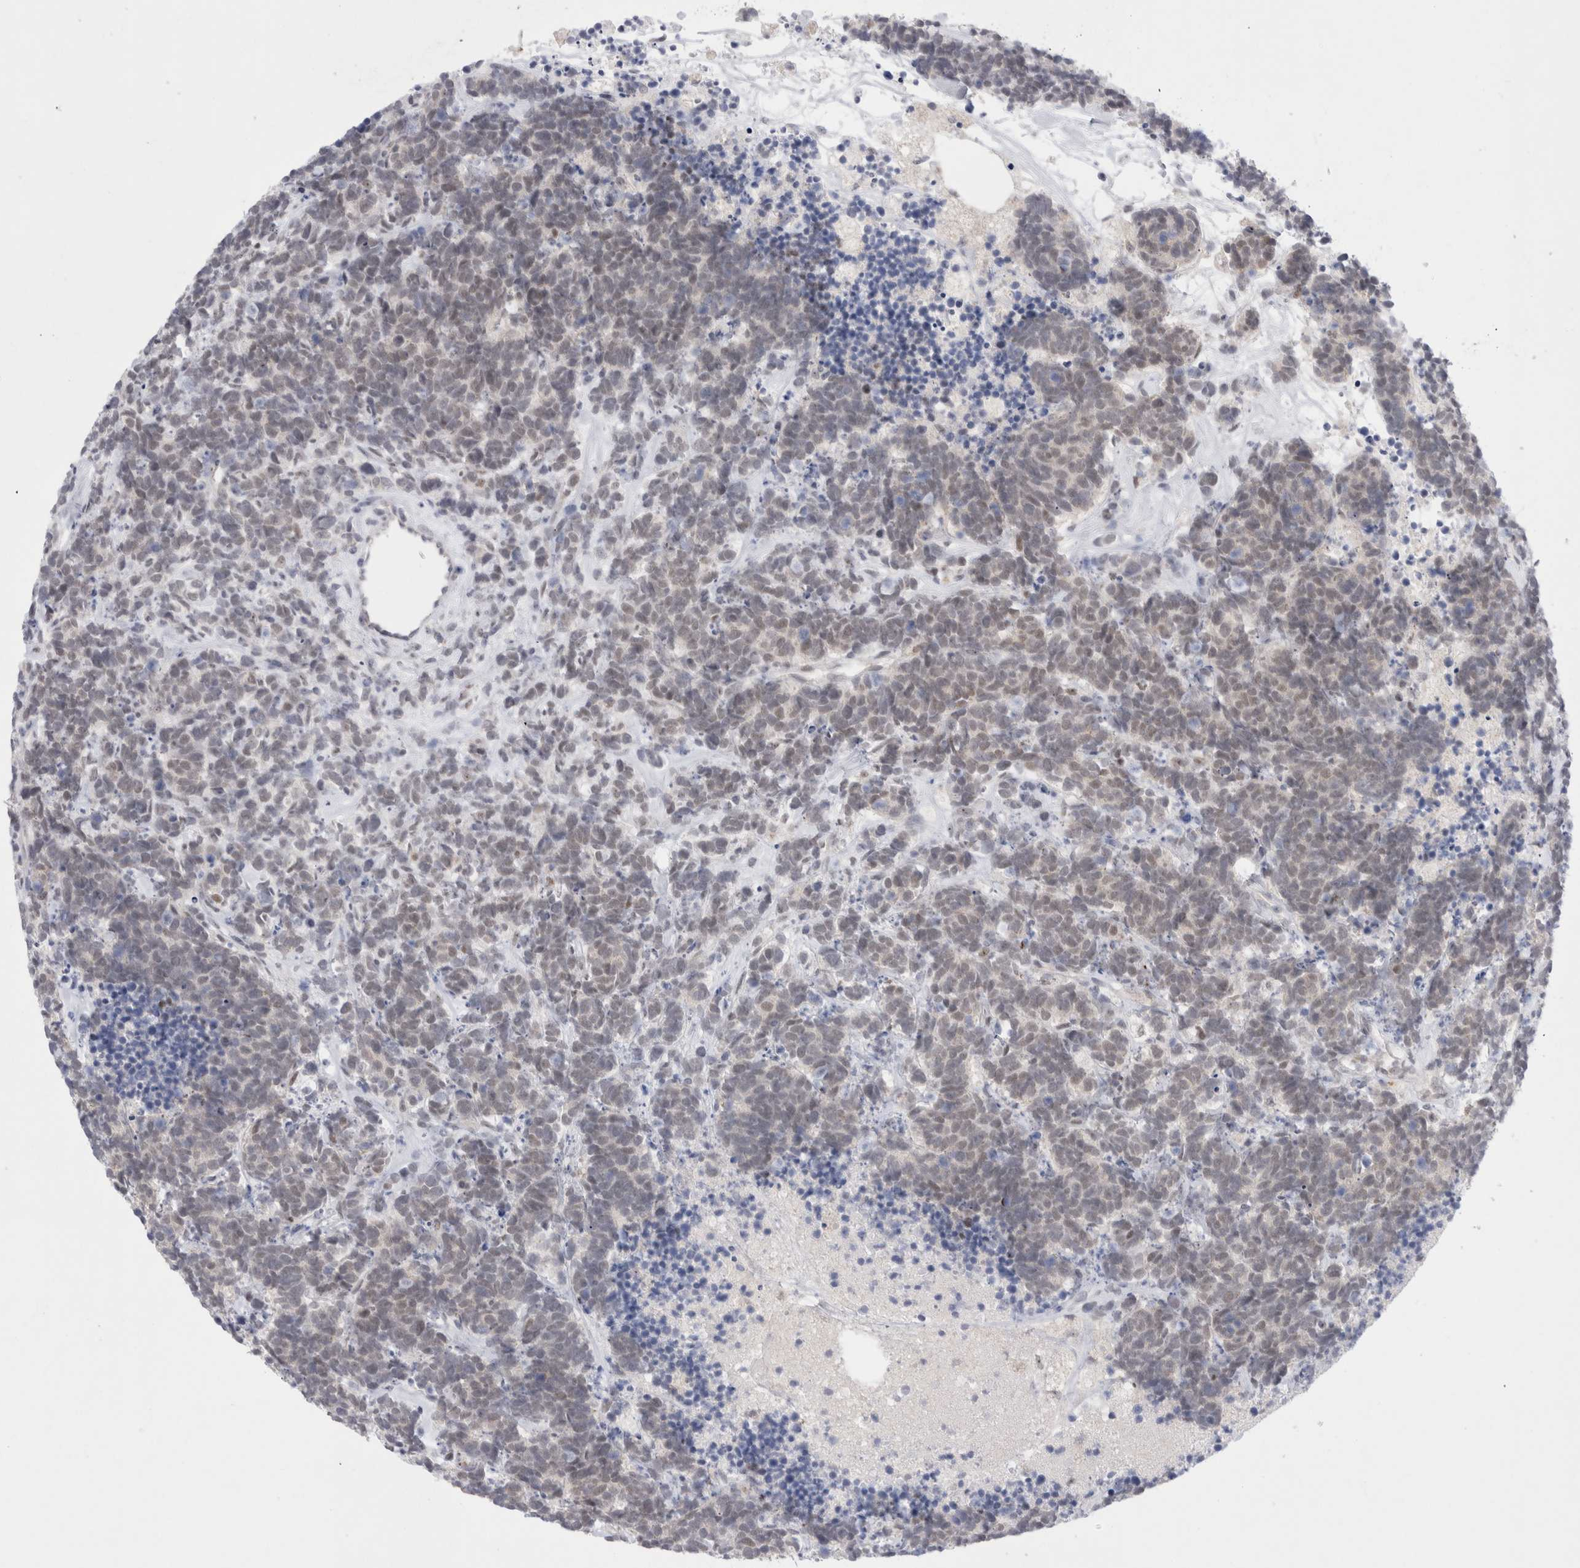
{"staining": {"intensity": "weak", "quantity": "25%-75%", "location": "nuclear"}, "tissue": "carcinoid", "cell_type": "Tumor cells", "image_type": "cancer", "snomed": [{"axis": "morphology", "description": "Carcinoma, NOS"}, {"axis": "morphology", "description": "Carcinoid, malignant, NOS"}, {"axis": "topography", "description": "Urinary bladder"}], "caption": "Brown immunohistochemical staining in human malignant carcinoid exhibits weak nuclear expression in about 25%-75% of tumor cells.", "gene": "CERS5", "patient": {"sex": "male", "age": 57}}